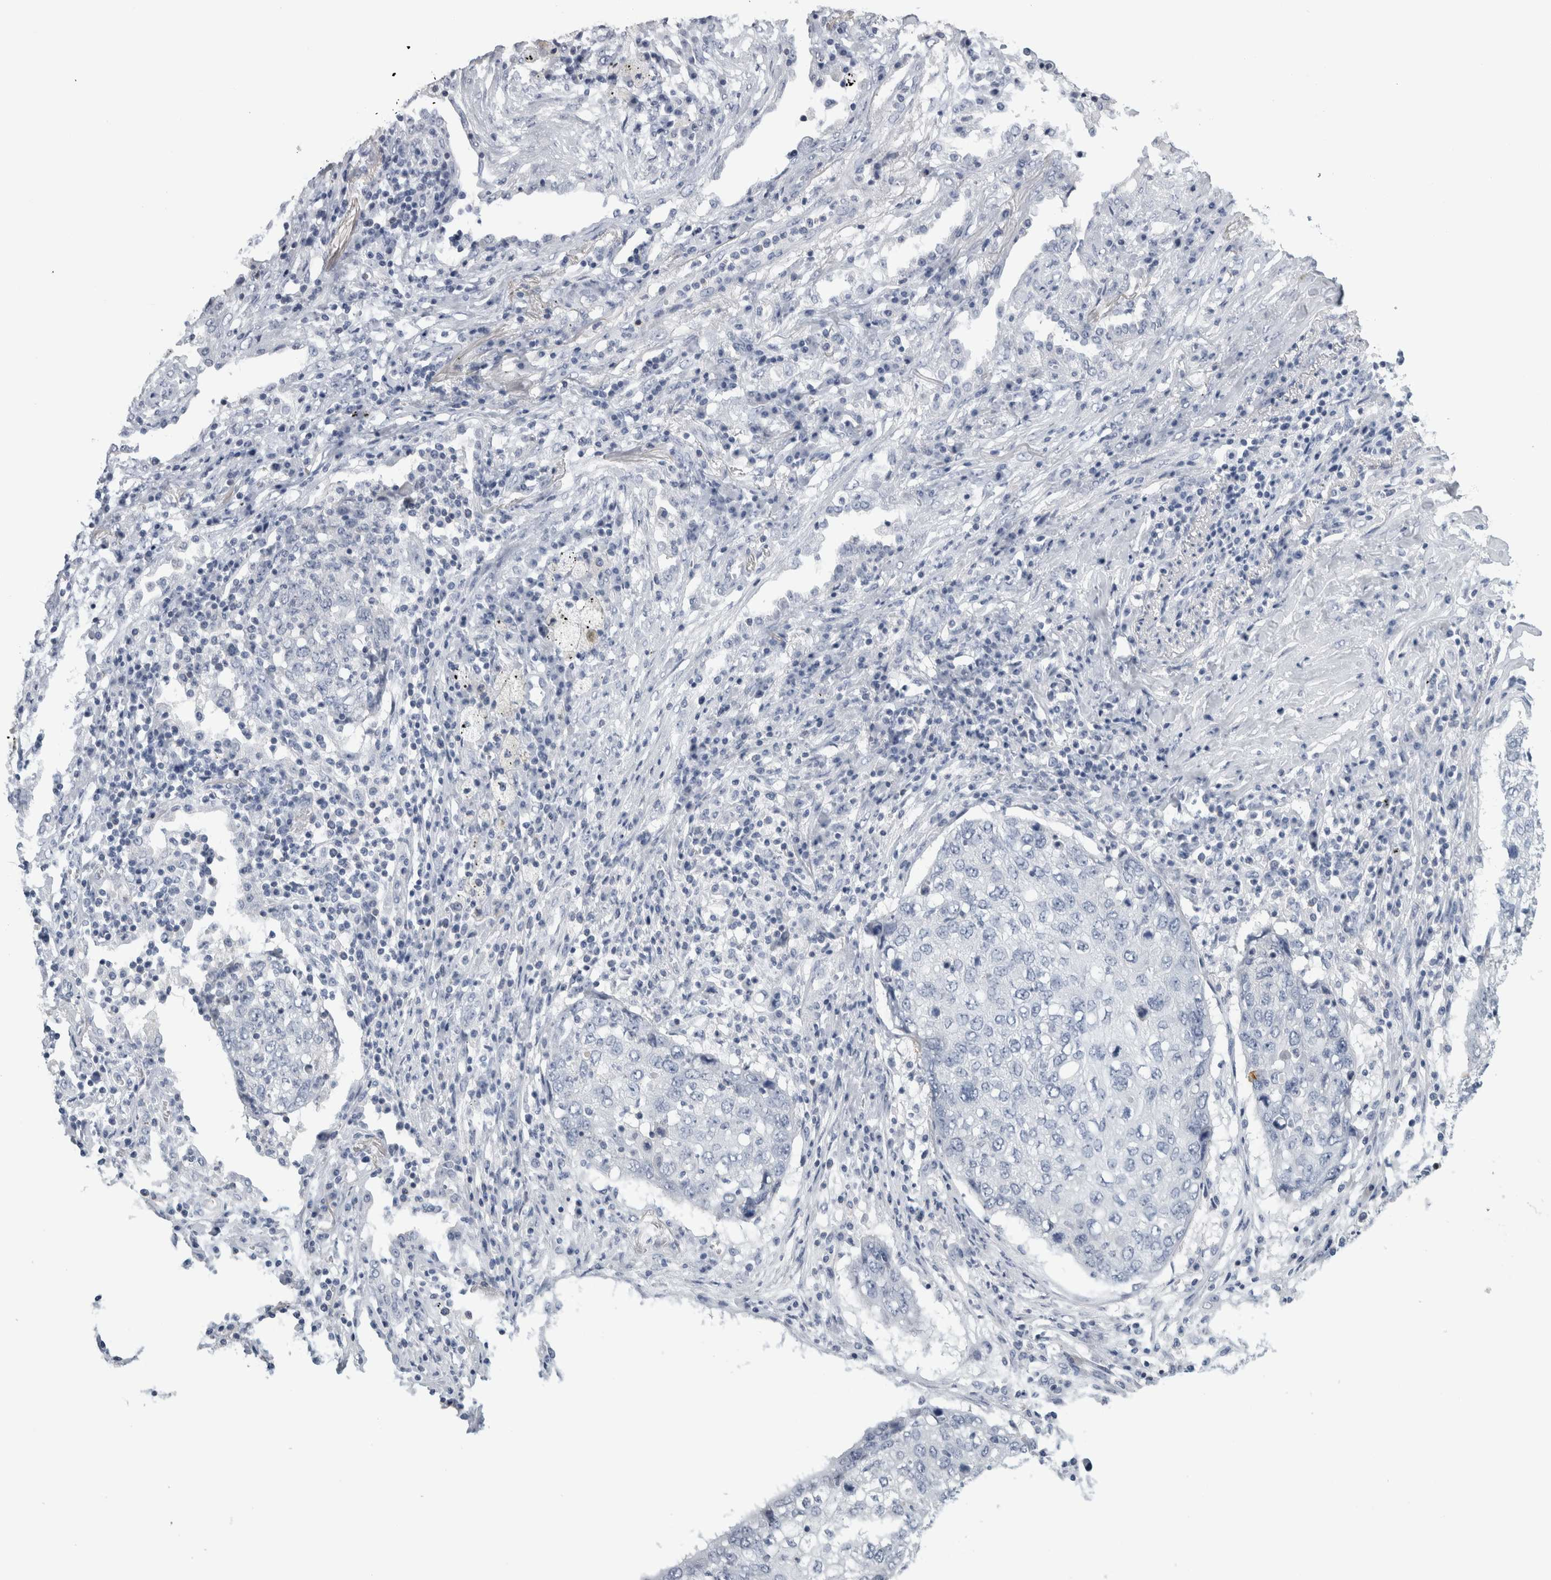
{"staining": {"intensity": "negative", "quantity": "none", "location": "none"}, "tissue": "lung cancer", "cell_type": "Tumor cells", "image_type": "cancer", "snomed": [{"axis": "morphology", "description": "Squamous cell carcinoma, NOS"}, {"axis": "topography", "description": "Lung"}], "caption": "Protein analysis of lung squamous cell carcinoma shows no significant positivity in tumor cells.", "gene": "ANKFY1", "patient": {"sex": "female", "age": 63}}